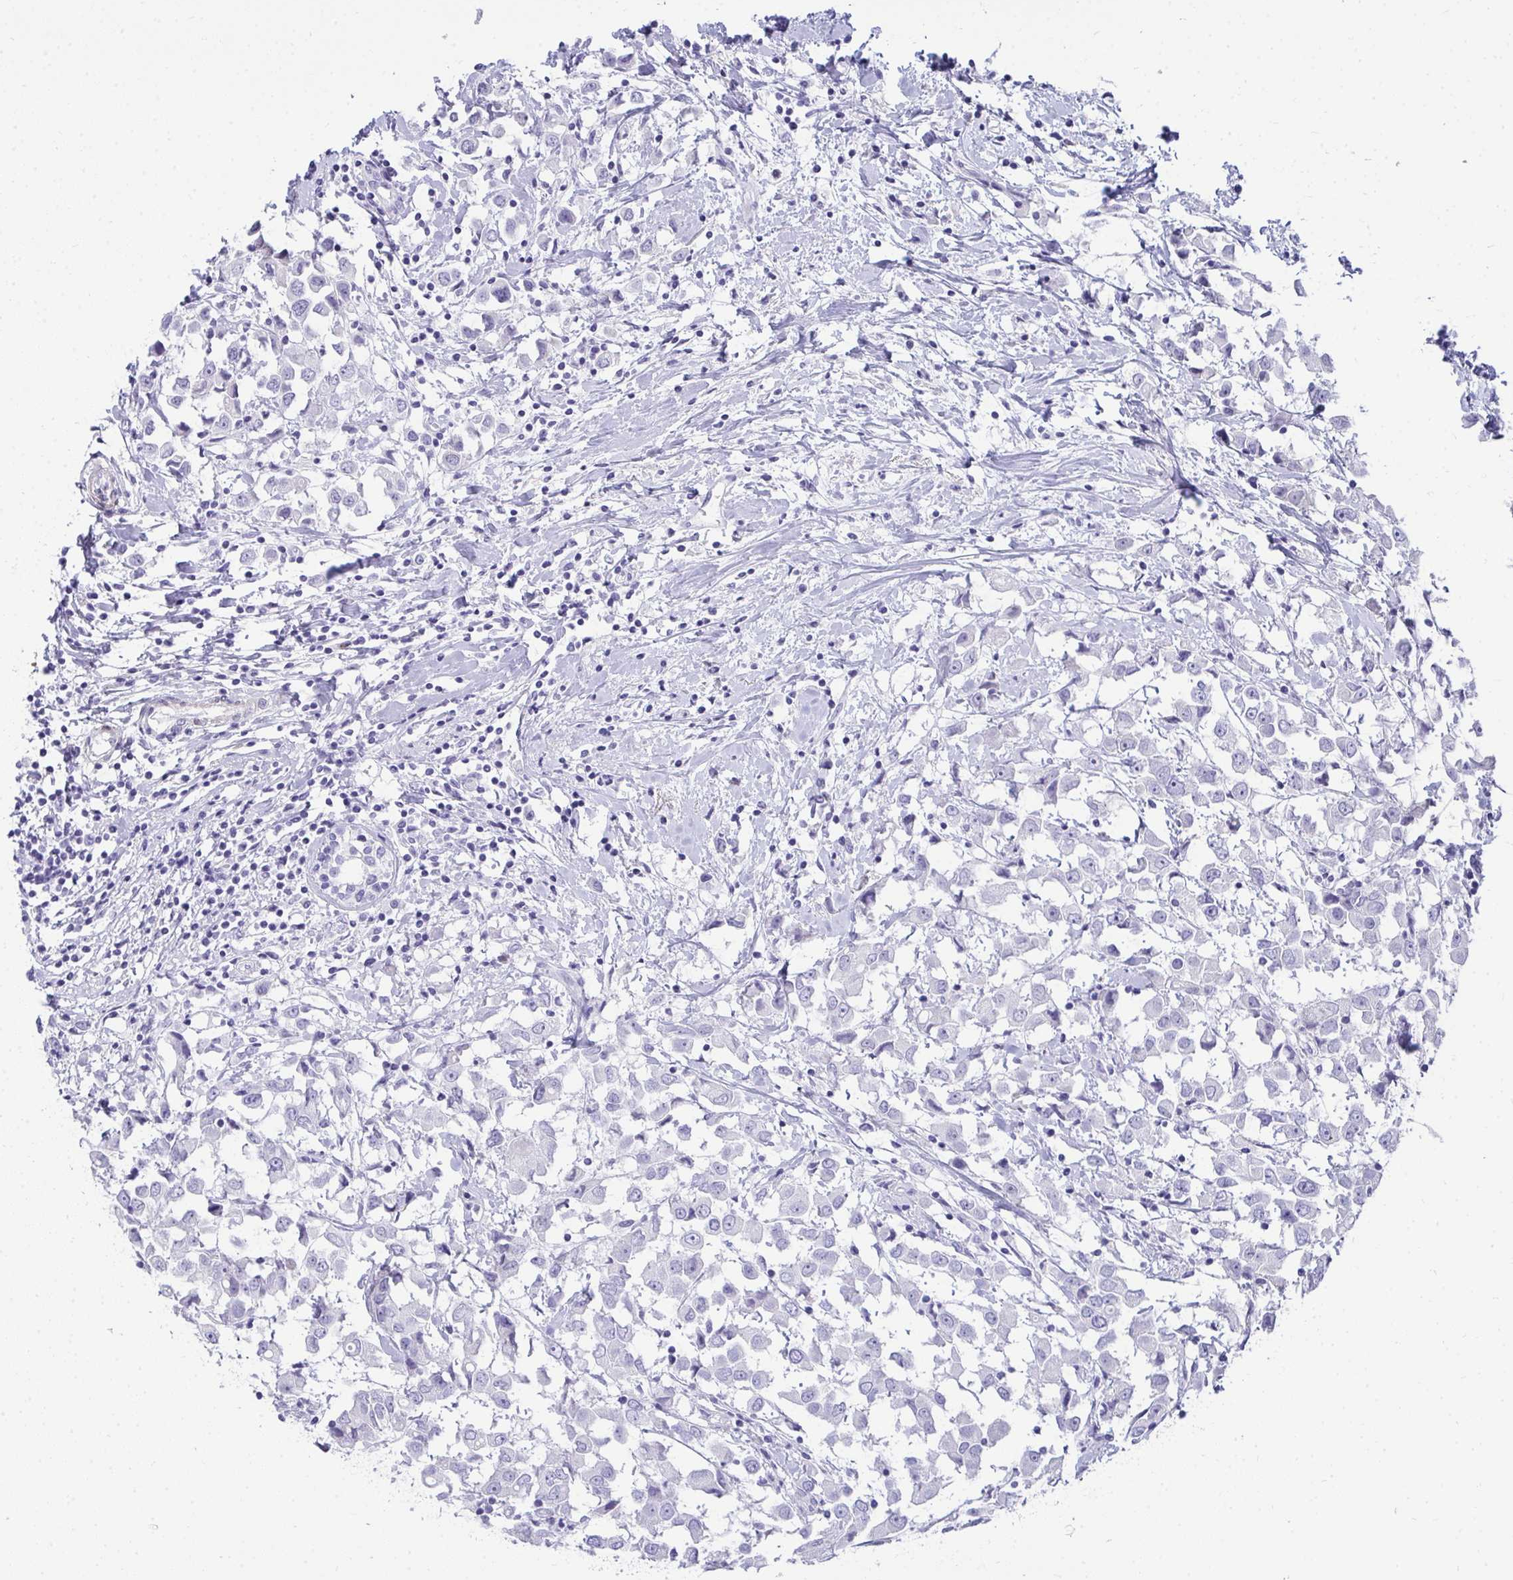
{"staining": {"intensity": "negative", "quantity": "none", "location": "none"}, "tissue": "breast cancer", "cell_type": "Tumor cells", "image_type": "cancer", "snomed": [{"axis": "morphology", "description": "Duct carcinoma"}, {"axis": "topography", "description": "Breast"}], "caption": "Immunohistochemistry (IHC) image of neoplastic tissue: human breast cancer (intraductal carcinoma) stained with DAB displays no significant protein positivity in tumor cells.", "gene": "HSPB6", "patient": {"sex": "female", "age": 61}}